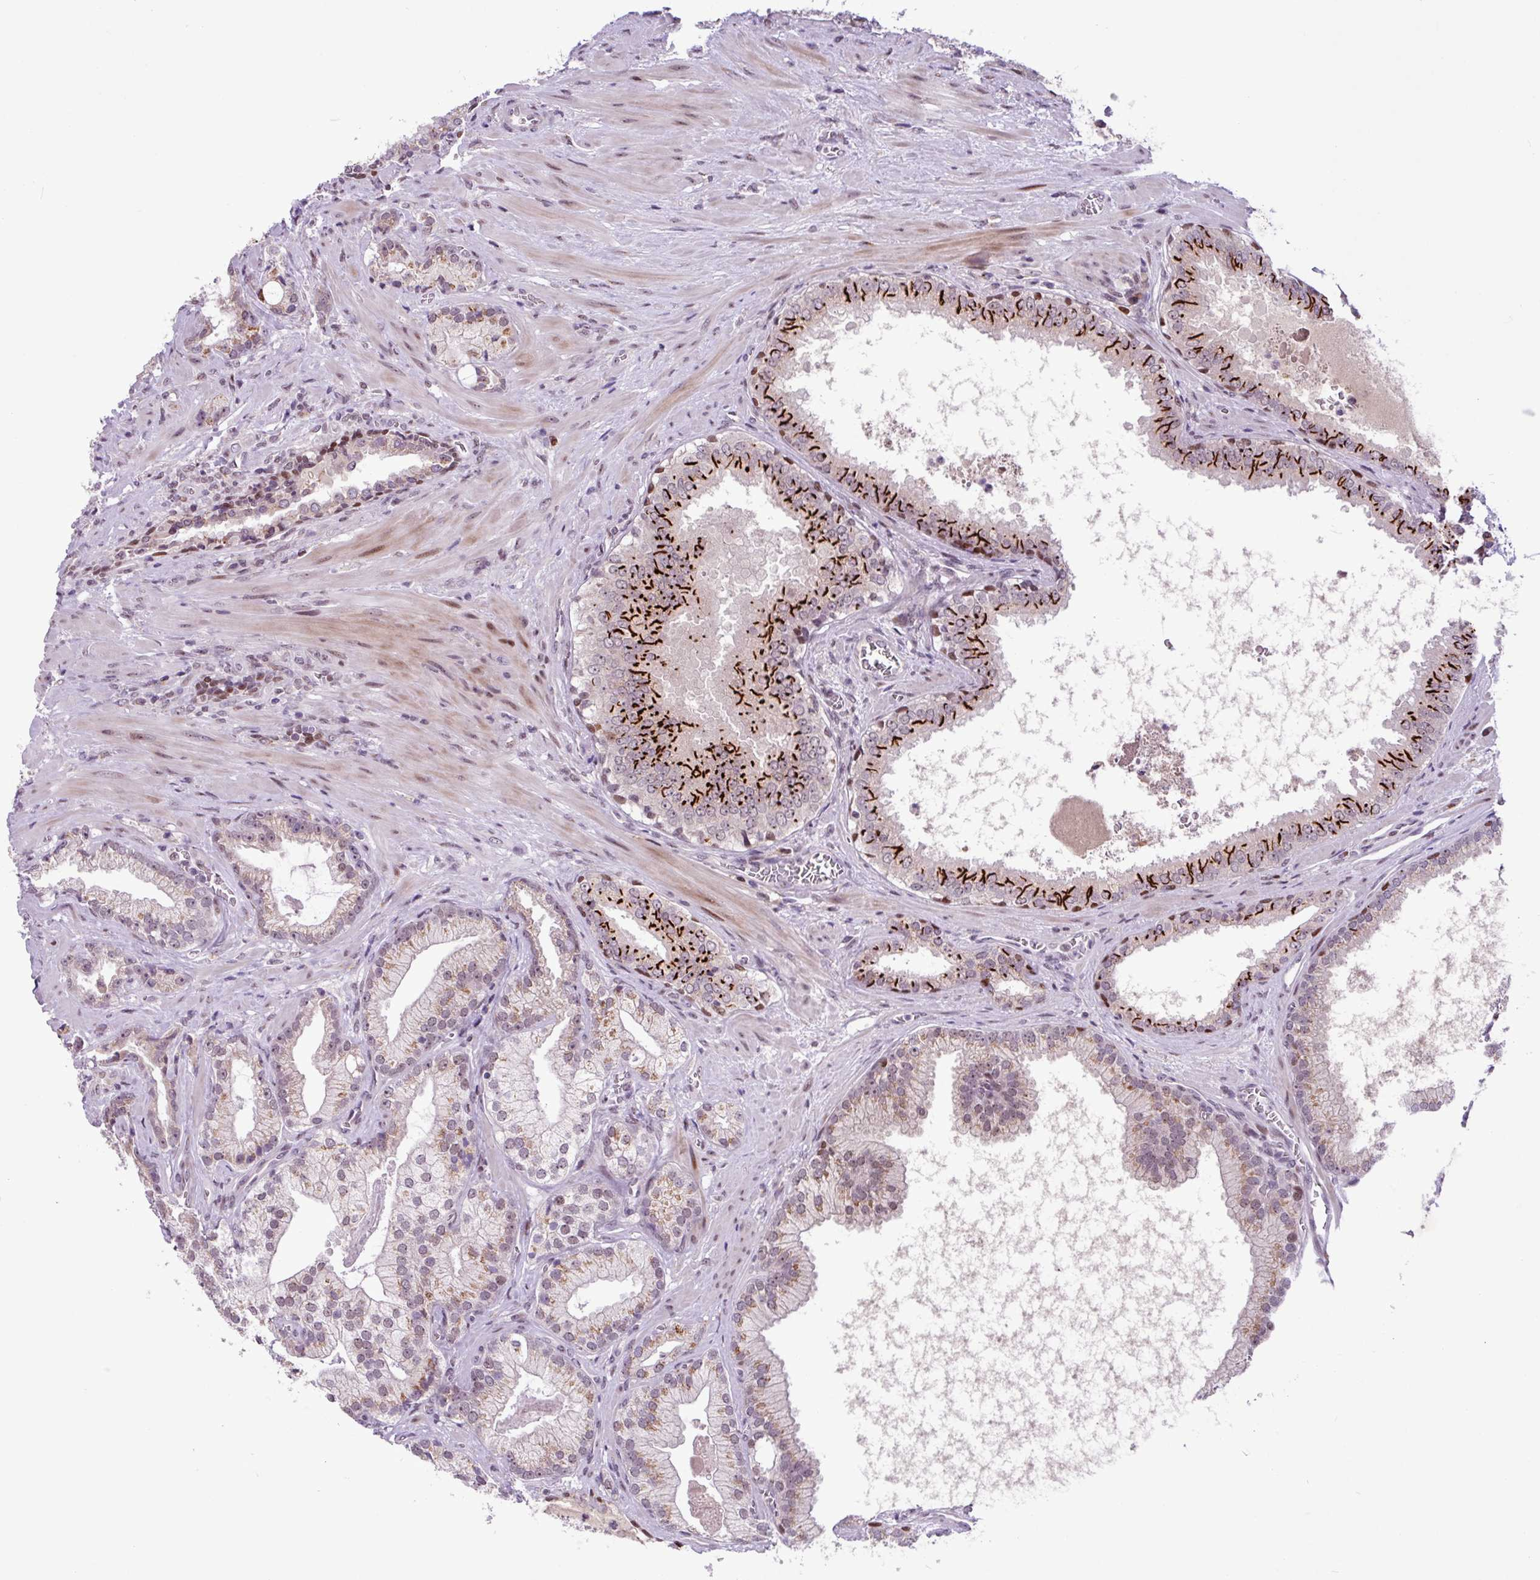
{"staining": {"intensity": "moderate", "quantity": "<25%", "location": "cytoplasmic/membranous"}, "tissue": "prostate cancer", "cell_type": "Tumor cells", "image_type": "cancer", "snomed": [{"axis": "morphology", "description": "Adenocarcinoma, High grade"}, {"axis": "topography", "description": "Prostate"}], "caption": "A brown stain labels moderate cytoplasmic/membranous staining of a protein in human prostate cancer (adenocarcinoma (high-grade)) tumor cells. (DAB (3,3'-diaminobenzidine) IHC, brown staining for protein, blue staining for nuclei).", "gene": "BRD3", "patient": {"sex": "male", "age": 68}}